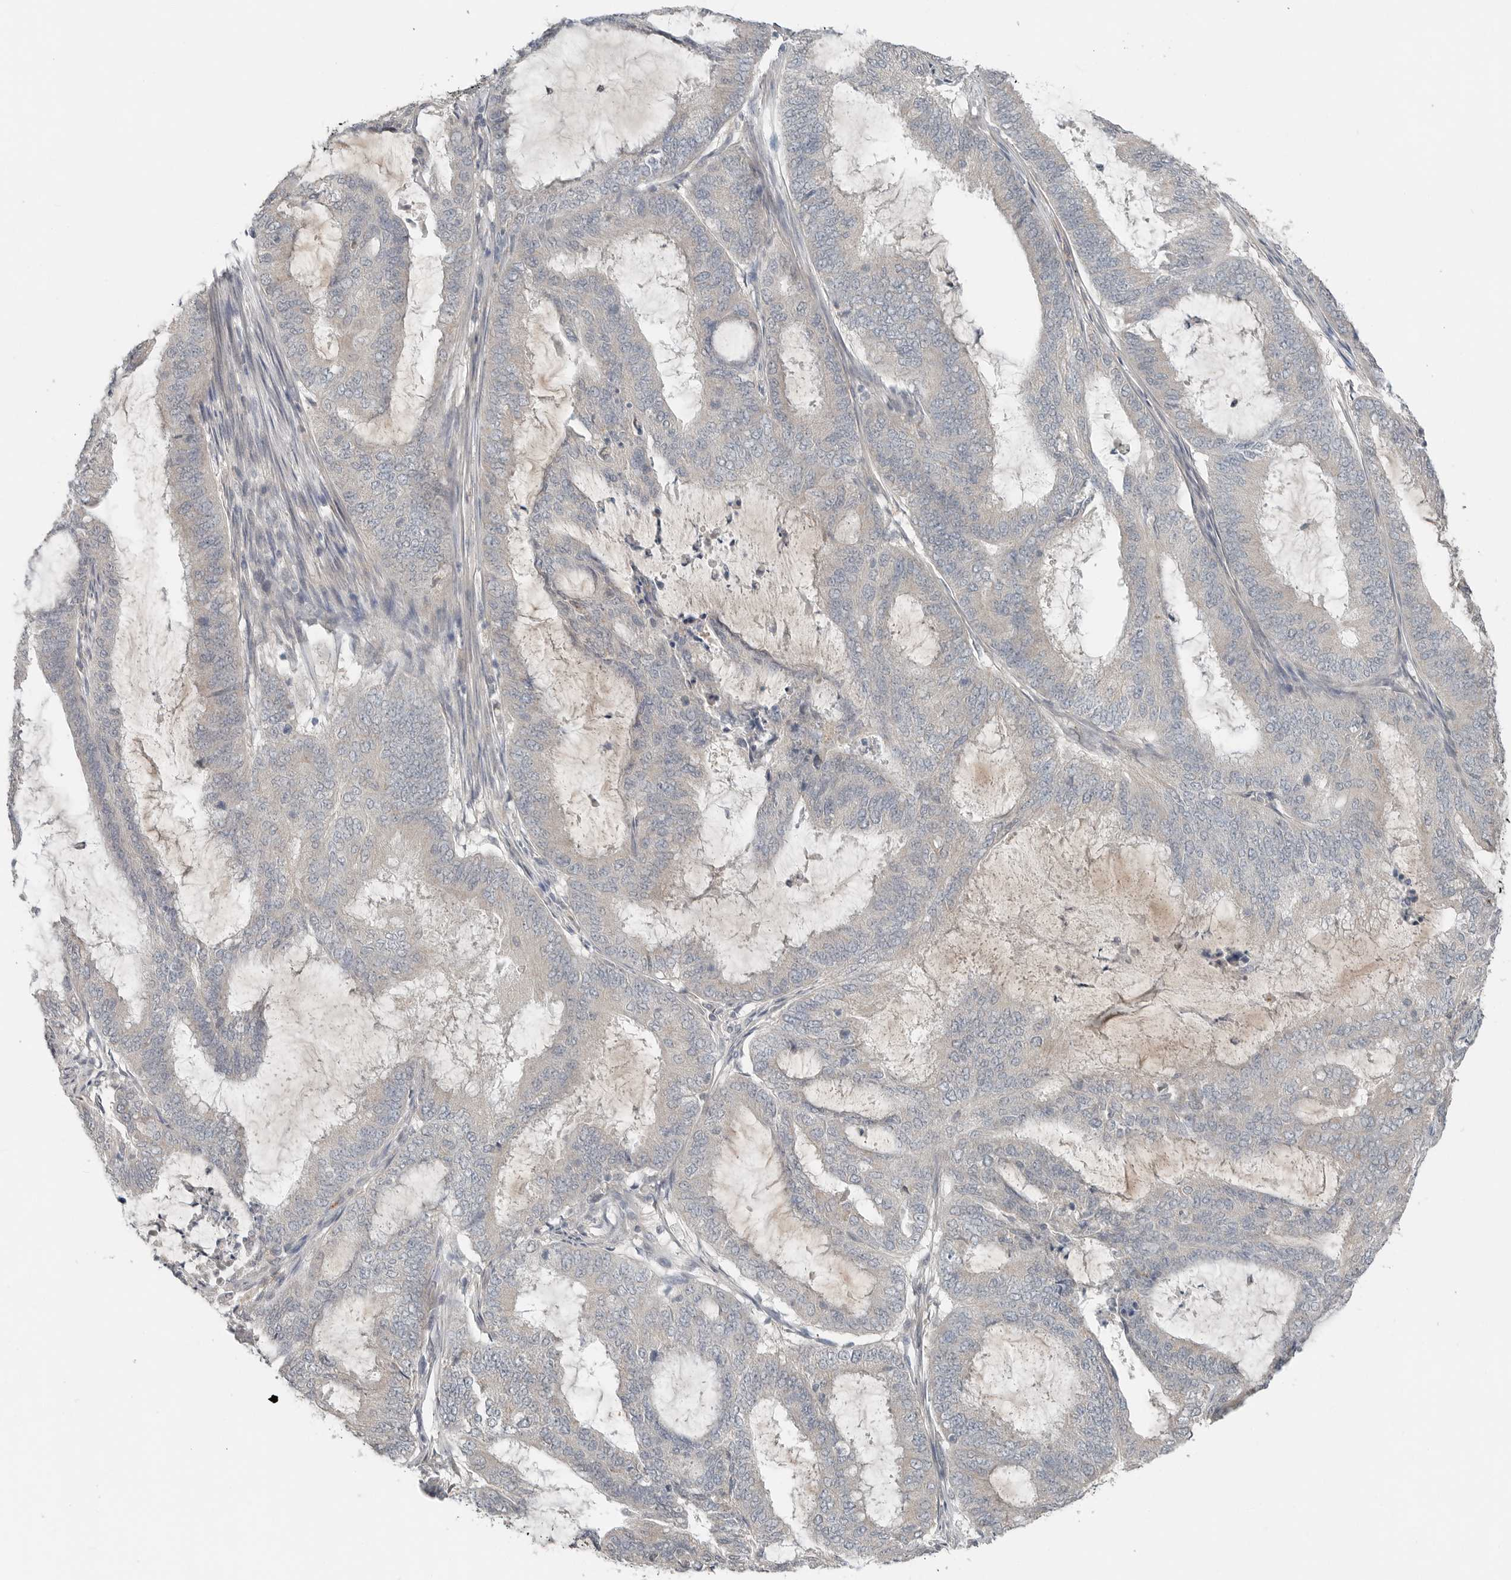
{"staining": {"intensity": "negative", "quantity": "none", "location": "none"}, "tissue": "endometrial cancer", "cell_type": "Tumor cells", "image_type": "cancer", "snomed": [{"axis": "morphology", "description": "Adenocarcinoma, NOS"}, {"axis": "topography", "description": "Endometrium"}], "caption": "An image of human endometrial cancer is negative for staining in tumor cells.", "gene": "FCRLB", "patient": {"sex": "female", "age": 51}}